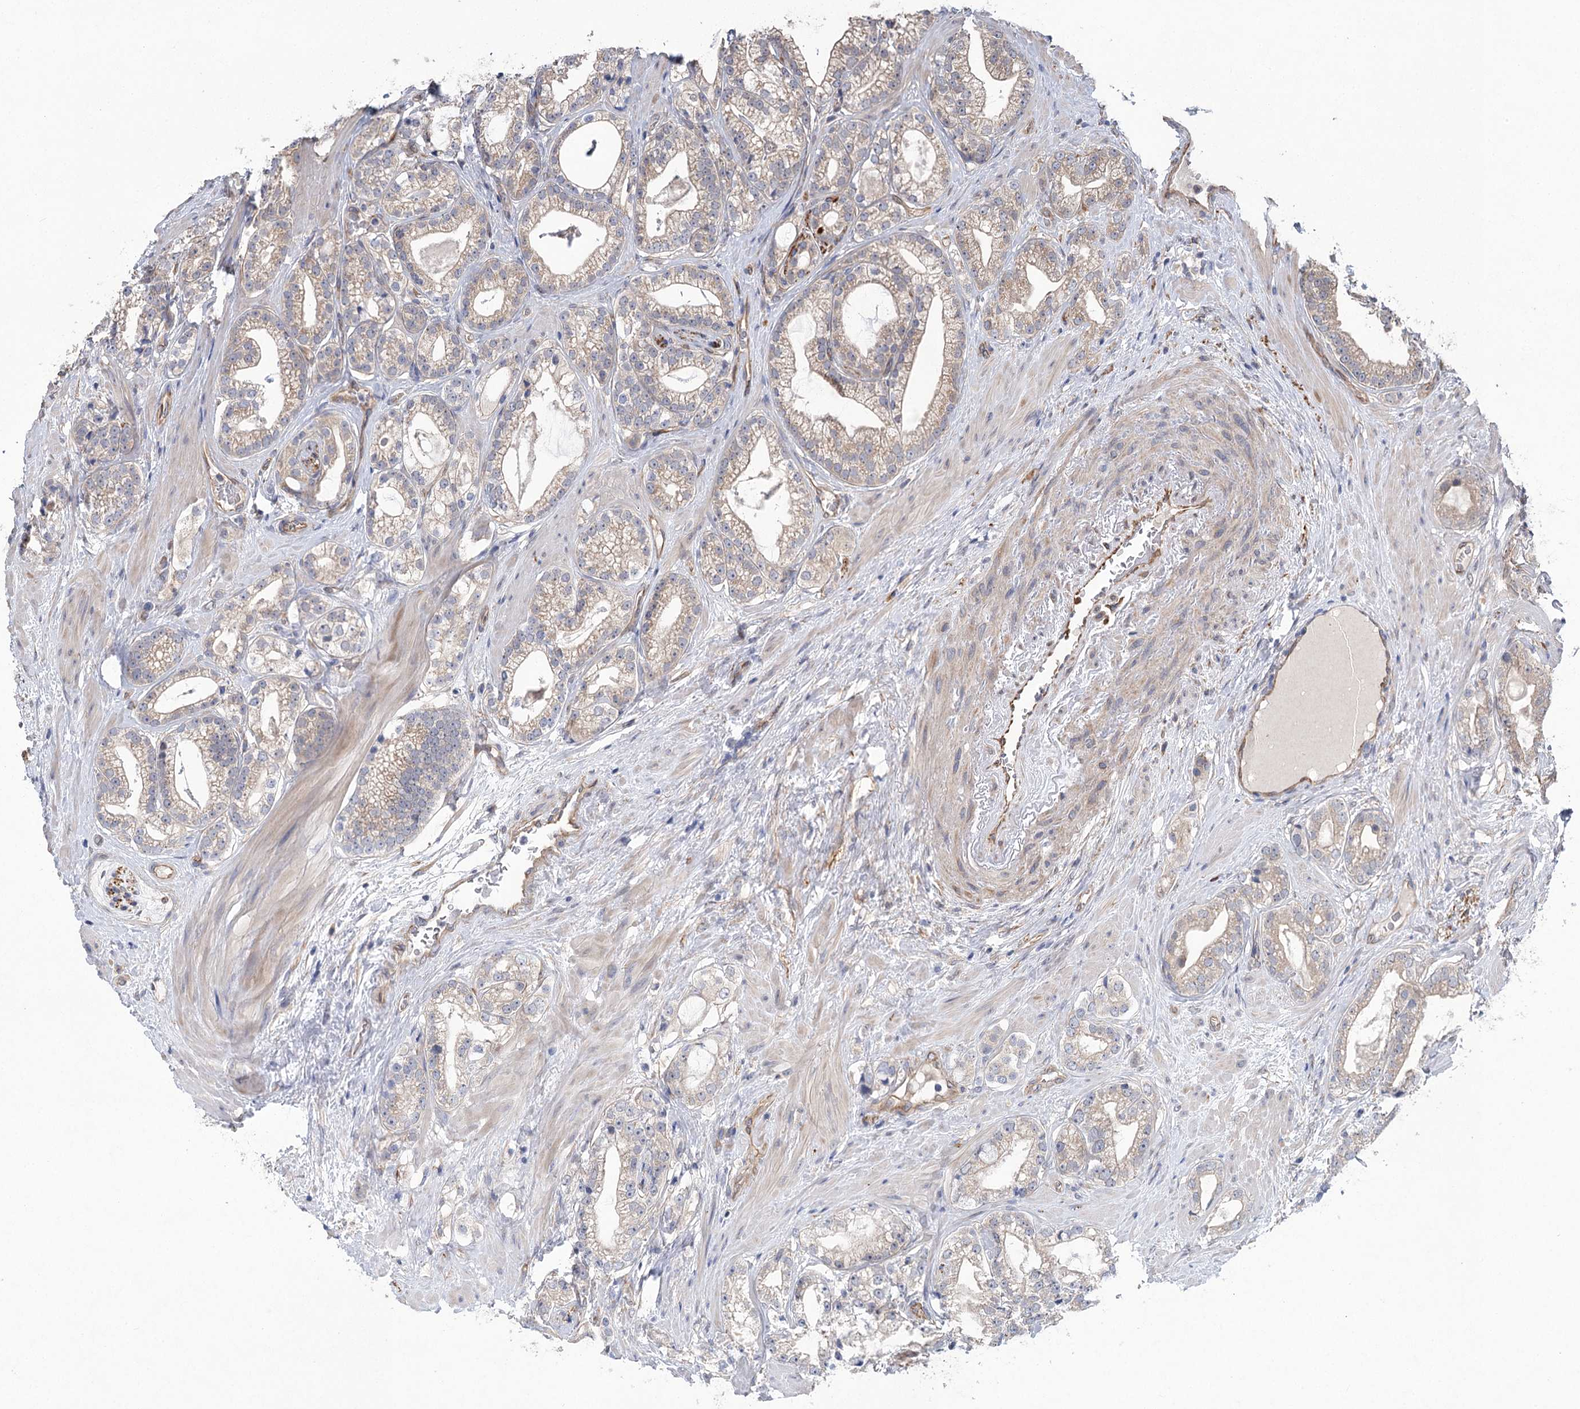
{"staining": {"intensity": "weak", "quantity": "<25%", "location": "cytoplasmic/membranous"}, "tissue": "prostate cancer", "cell_type": "Tumor cells", "image_type": "cancer", "snomed": [{"axis": "morphology", "description": "Adenocarcinoma, High grade"}, {"axis": "topography", "description": "Prostate"}], "caption": "DAB immunohistochemical staining of human prostate cancer exhibits no significant staining in tumor cells. The staining is performed using DAB brown chromogen with nuclei counter-stained in using hematoxylin.", "gene": "RWDD4", "patient": {"sex": "male", "age": 60}}